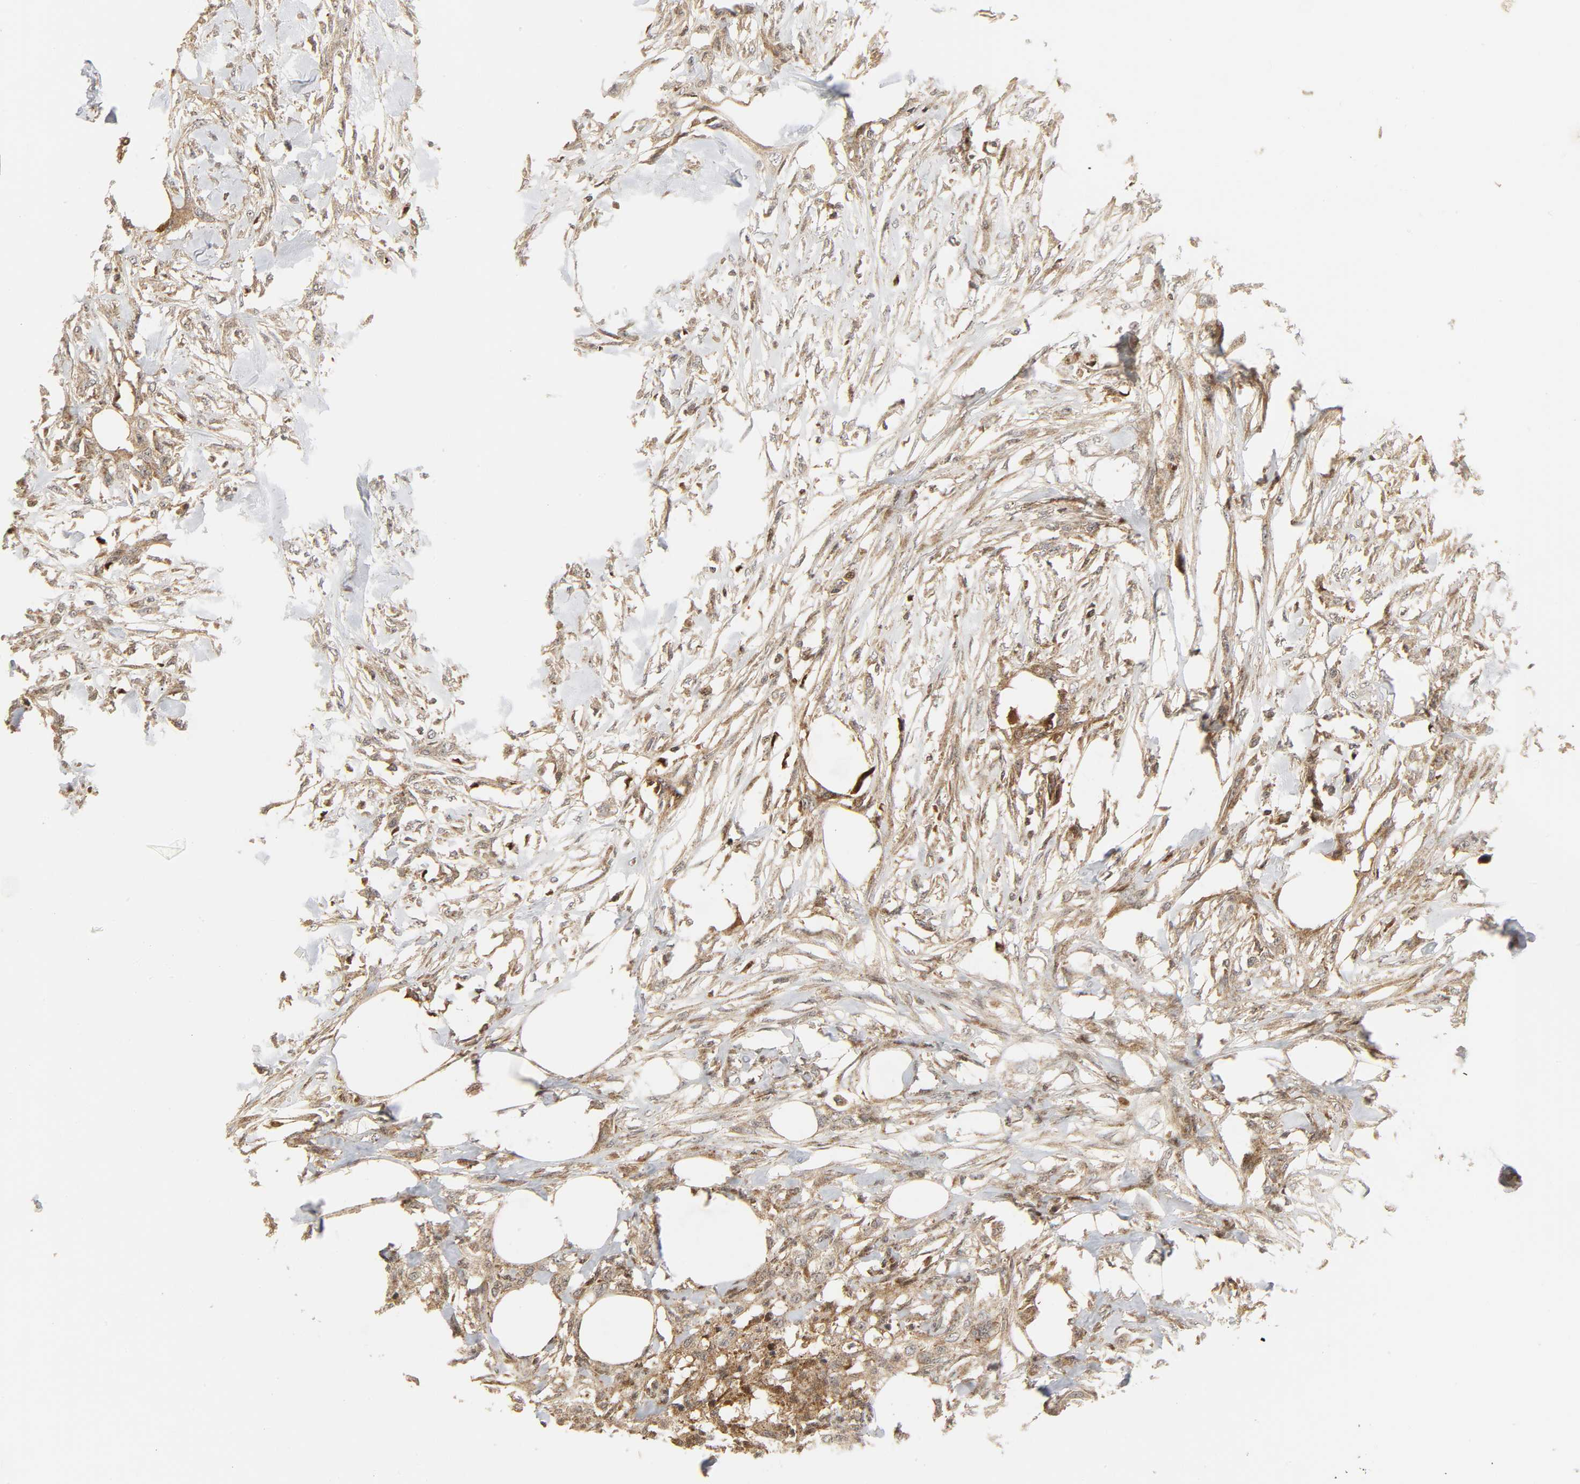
{"staining": {"intensity": "moderate", "quantity": ">75%", "location": "cytoplasmic/membranous"}, "tissue": "skin cancer", "cell_type": "Tumor cells", "image_type": "cancer", "snomed": [{"axis": "morphology", "description": "Normal tissue, NOS"}, {"axis": "morphology", "description": "Squamous cell carcinoma, NOS"}, {"axis": "topography", "description": "Skin"}], "caption": "A brown stain labels moderate cytoplasmic/membranous positivity of a protein in skin cancer (squamous cell carcinoma) tumor cells.", "gene": "CHUK", "patient": {"sex": "female", "age": 59}}